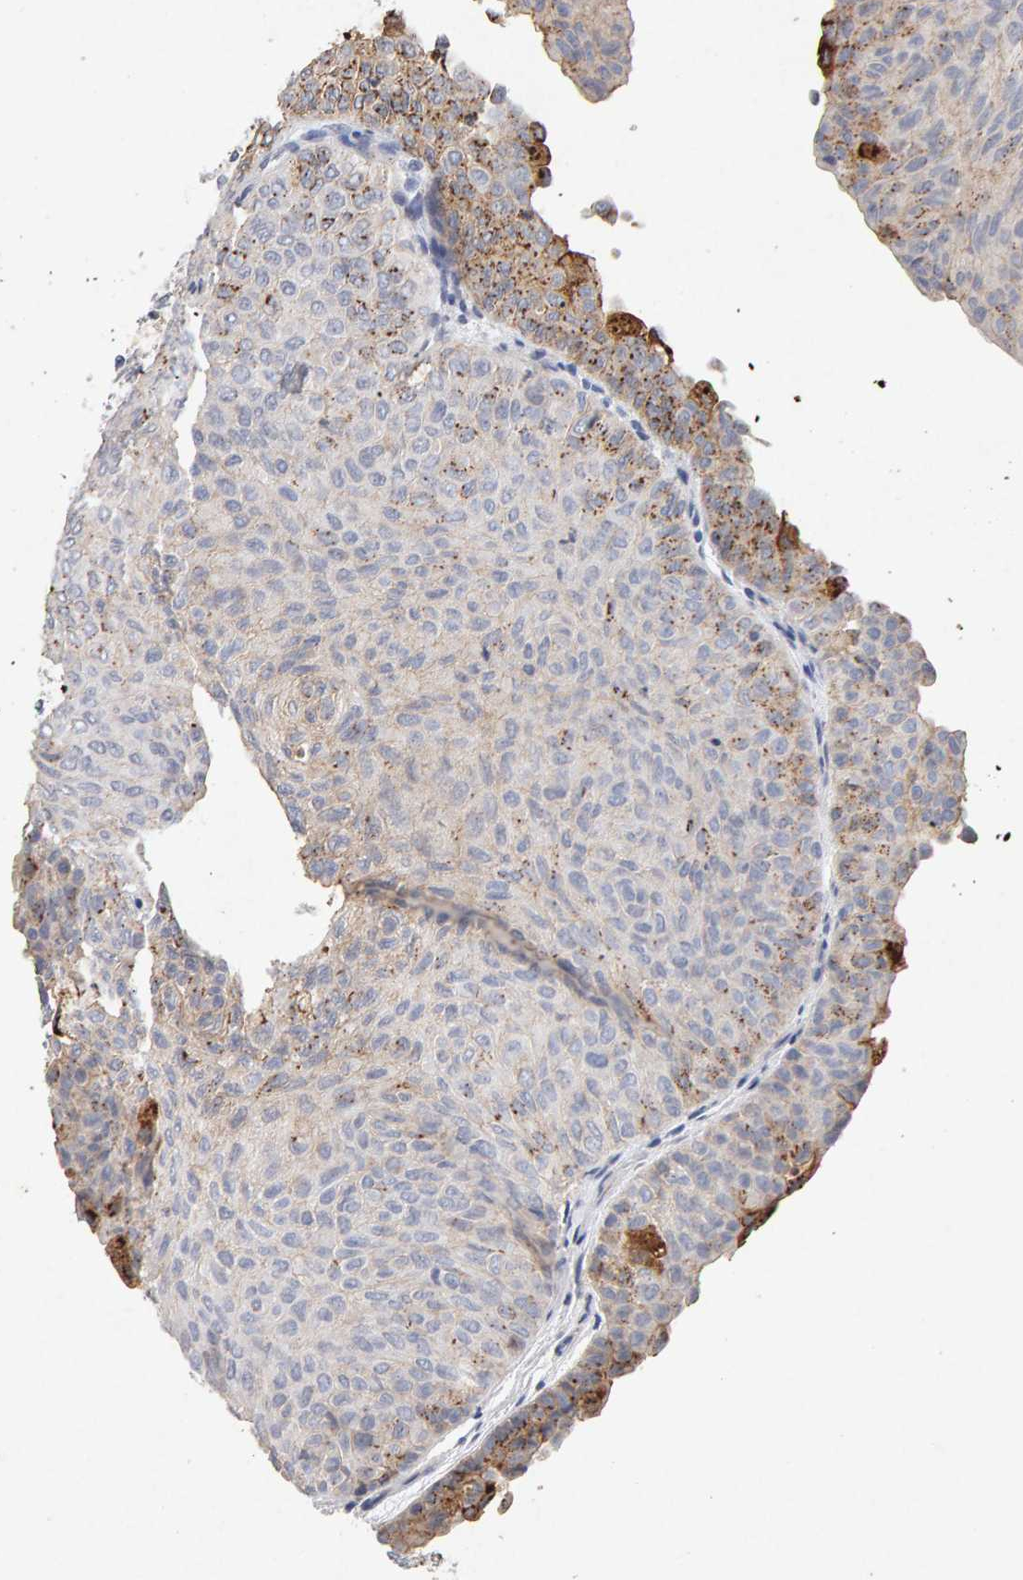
{"staining": {"intensity": "moderate", "quantity": "<25%", "location": "cytoplasmic/membranous"}, "tissue": "urothelial cancer", "cell_type": "Tumor cells", "image_type": "cancer", "snomed": [{"axis": "morphology", "description": "Urothelial carcinoma, Low grade"}, {"axis": "topography", "description": "Urinary bladder"}], "caption": "A low amount of moderate cytoplasmic/membranous staining is seen in about <25% of tumor cells in urothelial carcinoma (low-grade) tissue. Immunohistochemistry stains the protein in brown and the nuclei are stained blue.", "gene": "PTPRM", "patient": {"sex": "male", "age": 78}}